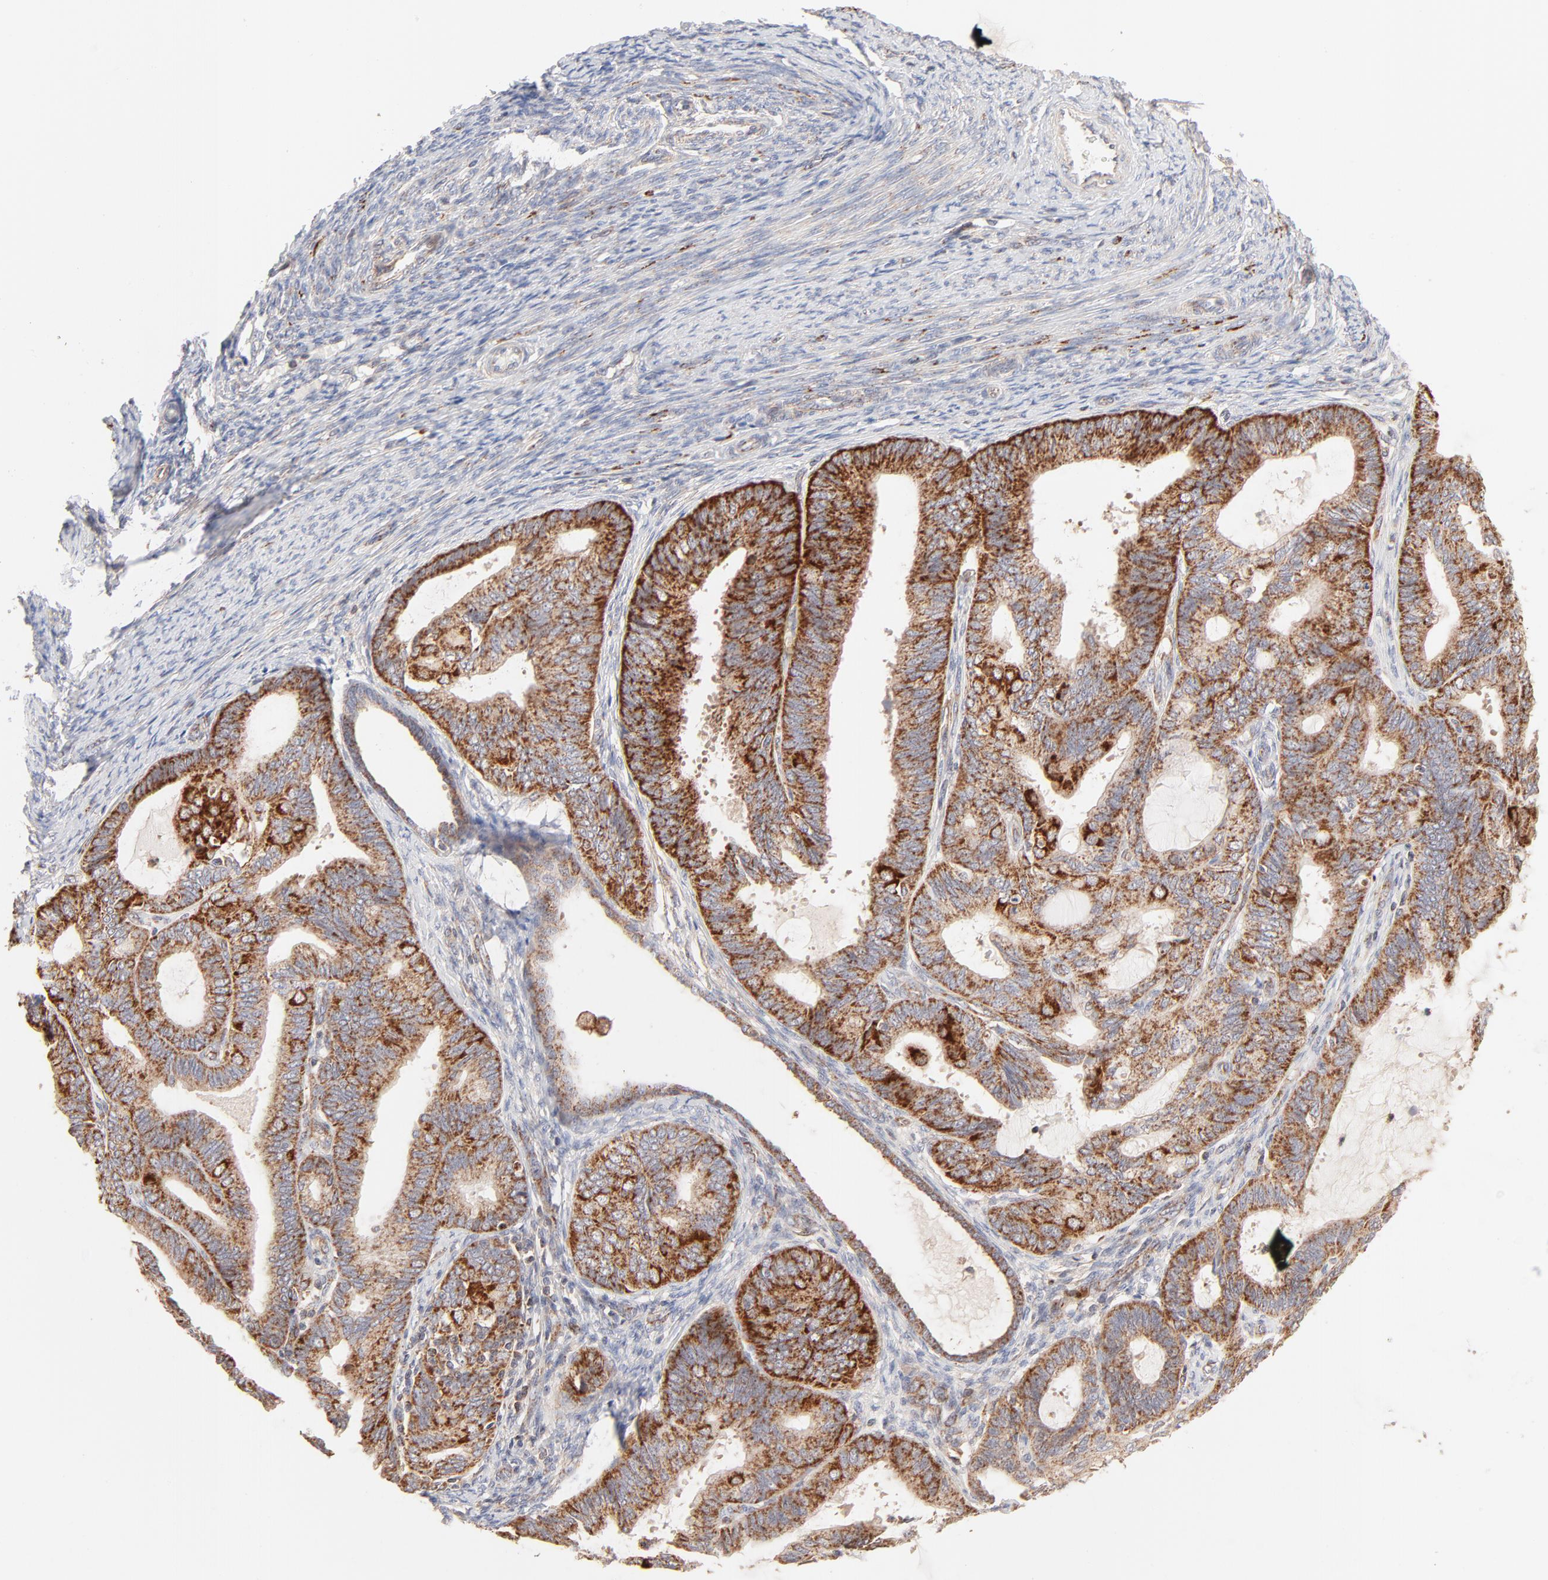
{"staining": {"intensity": "strong", "quantity": ">75%", "location": "cytoplasmic/membranous"}, "tissue": "endometrial cancer", "cell_type": "Tumor cells", "image_type": "cancer", "snomed": [{"axis": "morphology", "description": "Adenocarcinoma, NOS"}, {"axis": "topography", "description": "Endometrium"}], "caption": "Tumor cells display strong cytoplasmic/membranous staining in approximately >75% of cells in endometrial cancer (adenocarcinoma).", "gene": "CSPG4", "patient": {"sex": "female", "age": 63}}